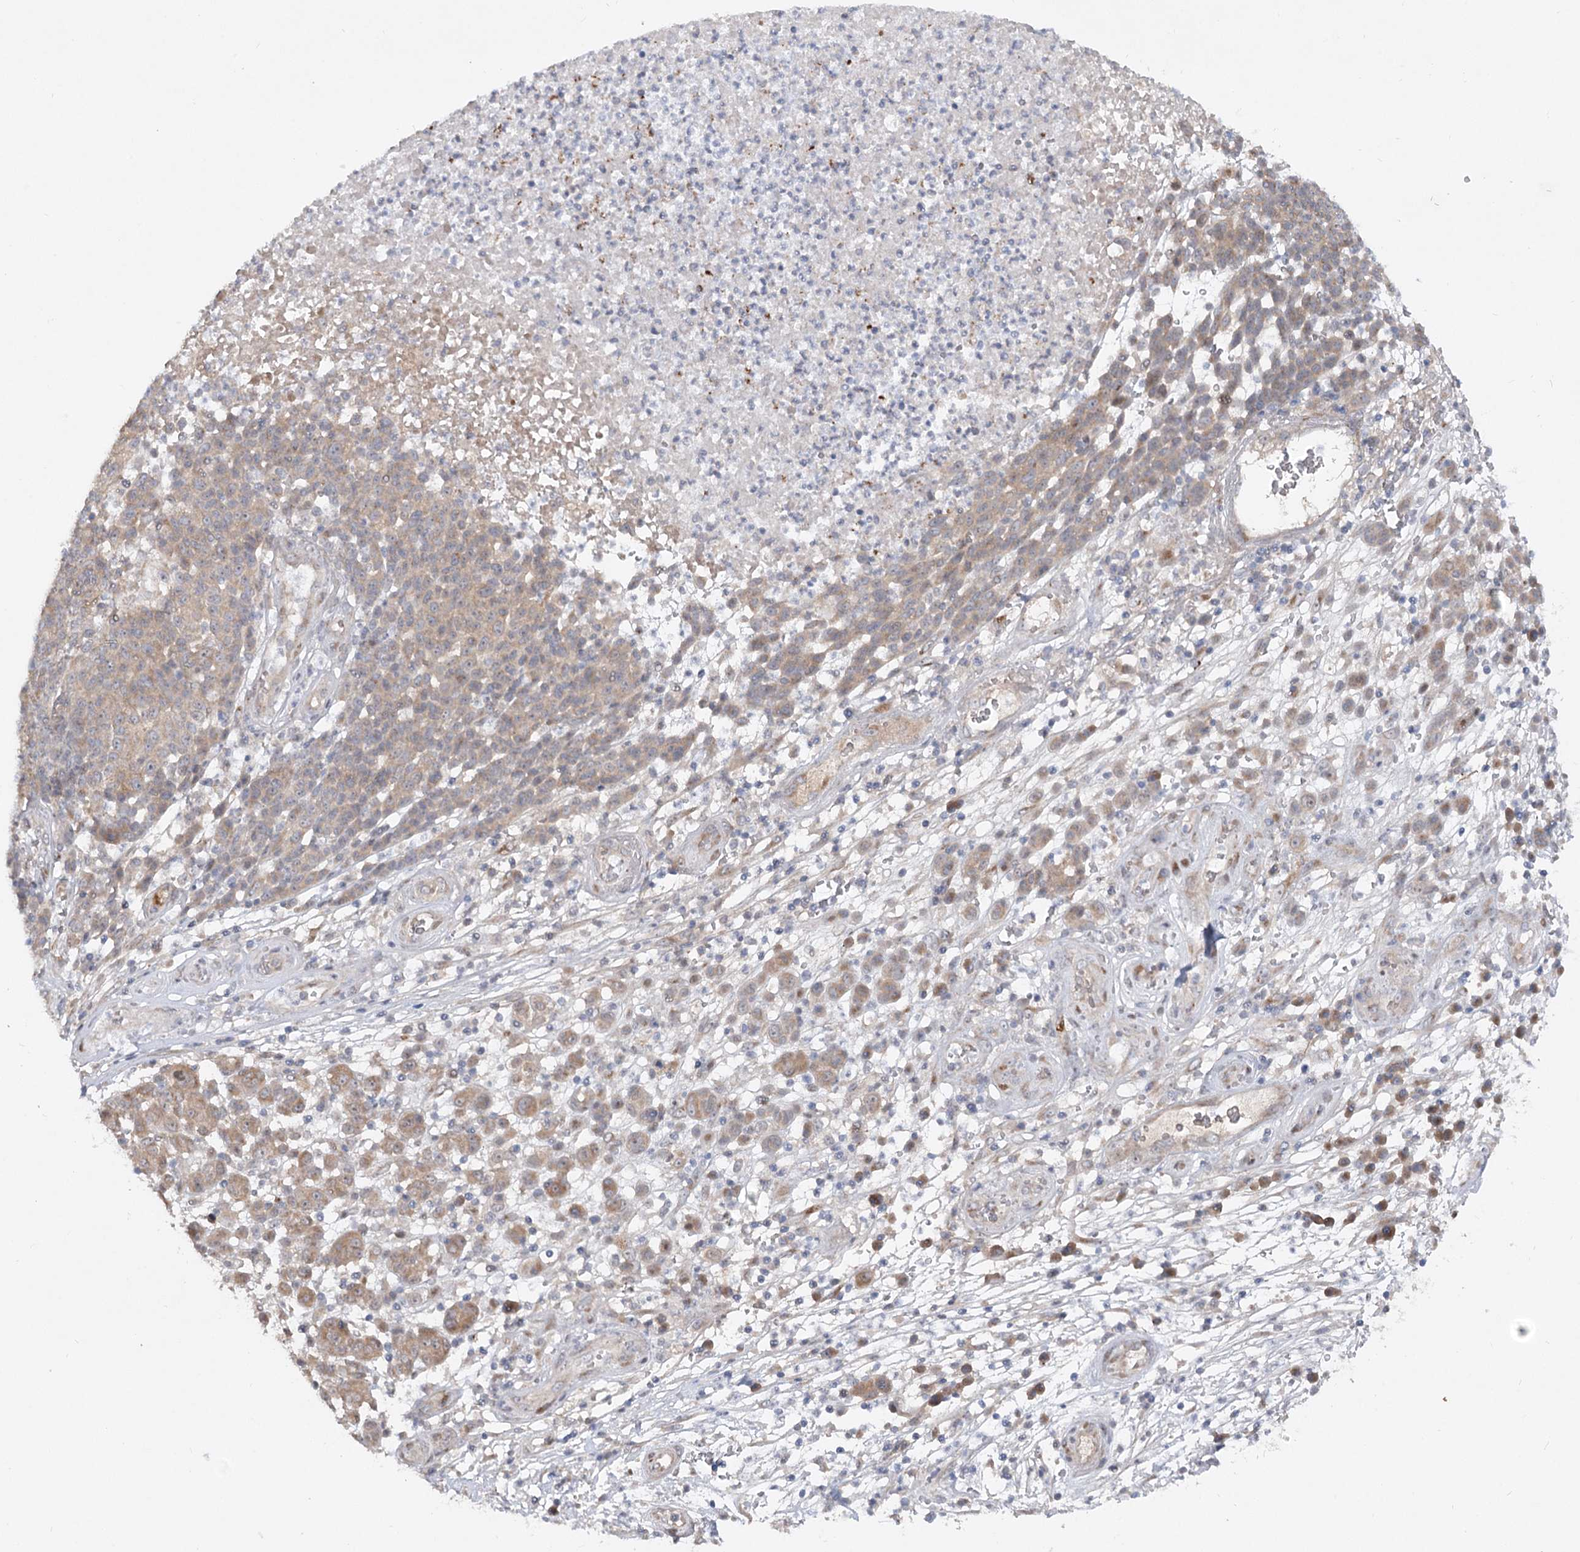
{"staining": {"intensity": "weak", "quantity": "<25%", "location": "cytoplasmic/membranous"}, "tissue": "melanoma", "cell_type": "Tumor cells", "image_type": "cancer", "snomed": [{"axis": "morphology", "description": "Malignant melanoma, NOS"}, {"axis": "topography", "description": "Skin"}], "caption": "This is an immunohistochemistry (IHC) image of melanoma. There is no staining in tumor cells.", "gene": "FGF19", "patient": {"sex": "male", "age": 49}}